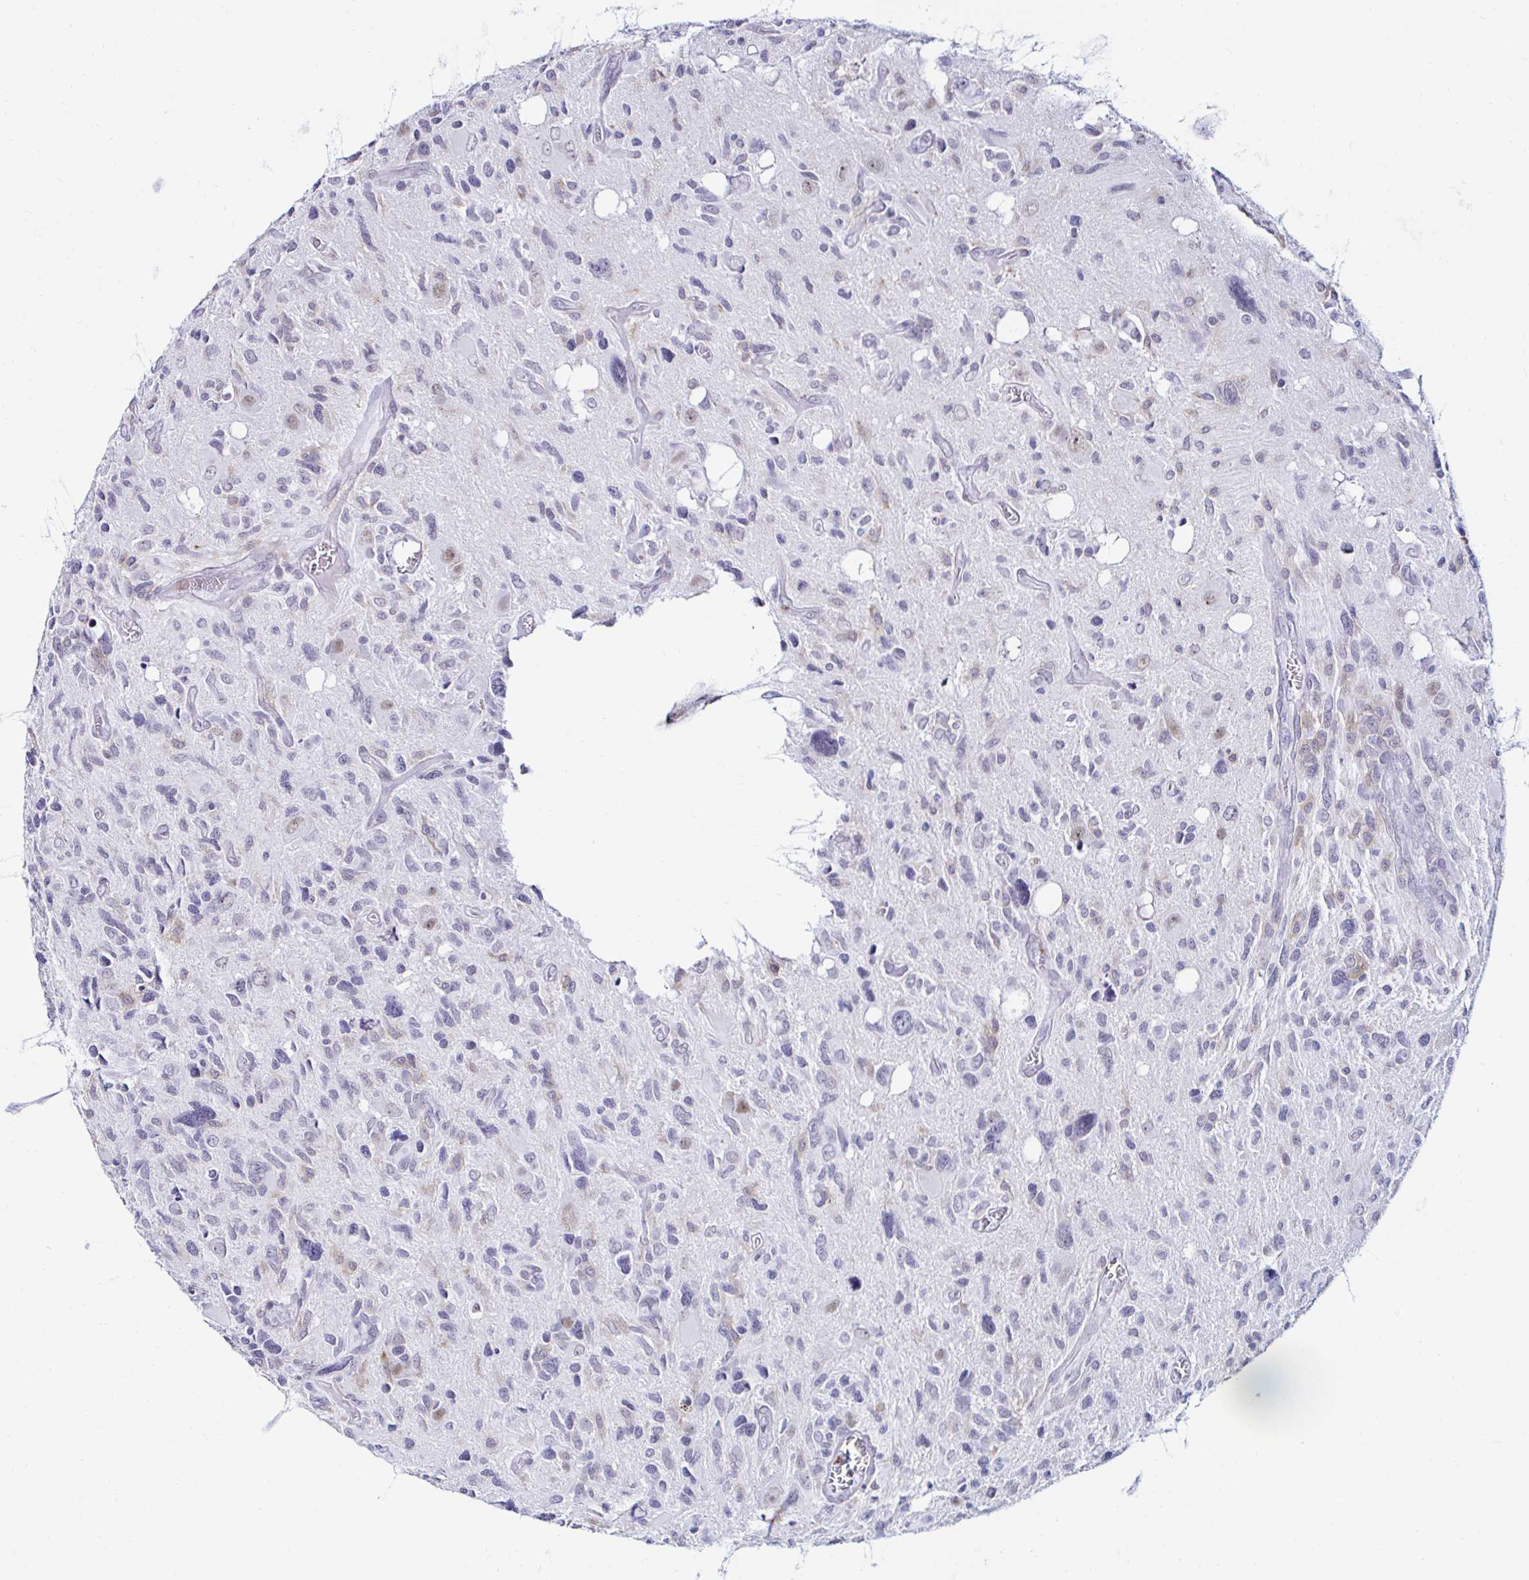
{"staining": {"intensity": "negative", "quantity": "none", "location": "none"}, "tissue": "glioma", "cell_type": "Tumor cells", "image_type": "cancer", "snomed": [{"axis": "morphology", "description": "Glioma, malignant, High grade"}, {"axis": "topography", "description": "Brain"}], "caption": "Malignant glioma (high-grade) was stained to show a protein in brown. There is no significant positivity in tumor cells. (DAB (3,3'-diaminobenzidine) immunohistochemistry with hematoxylin counter stain).", "gene": "CYBB", "patient": {"sex": "male", "age": 49}}